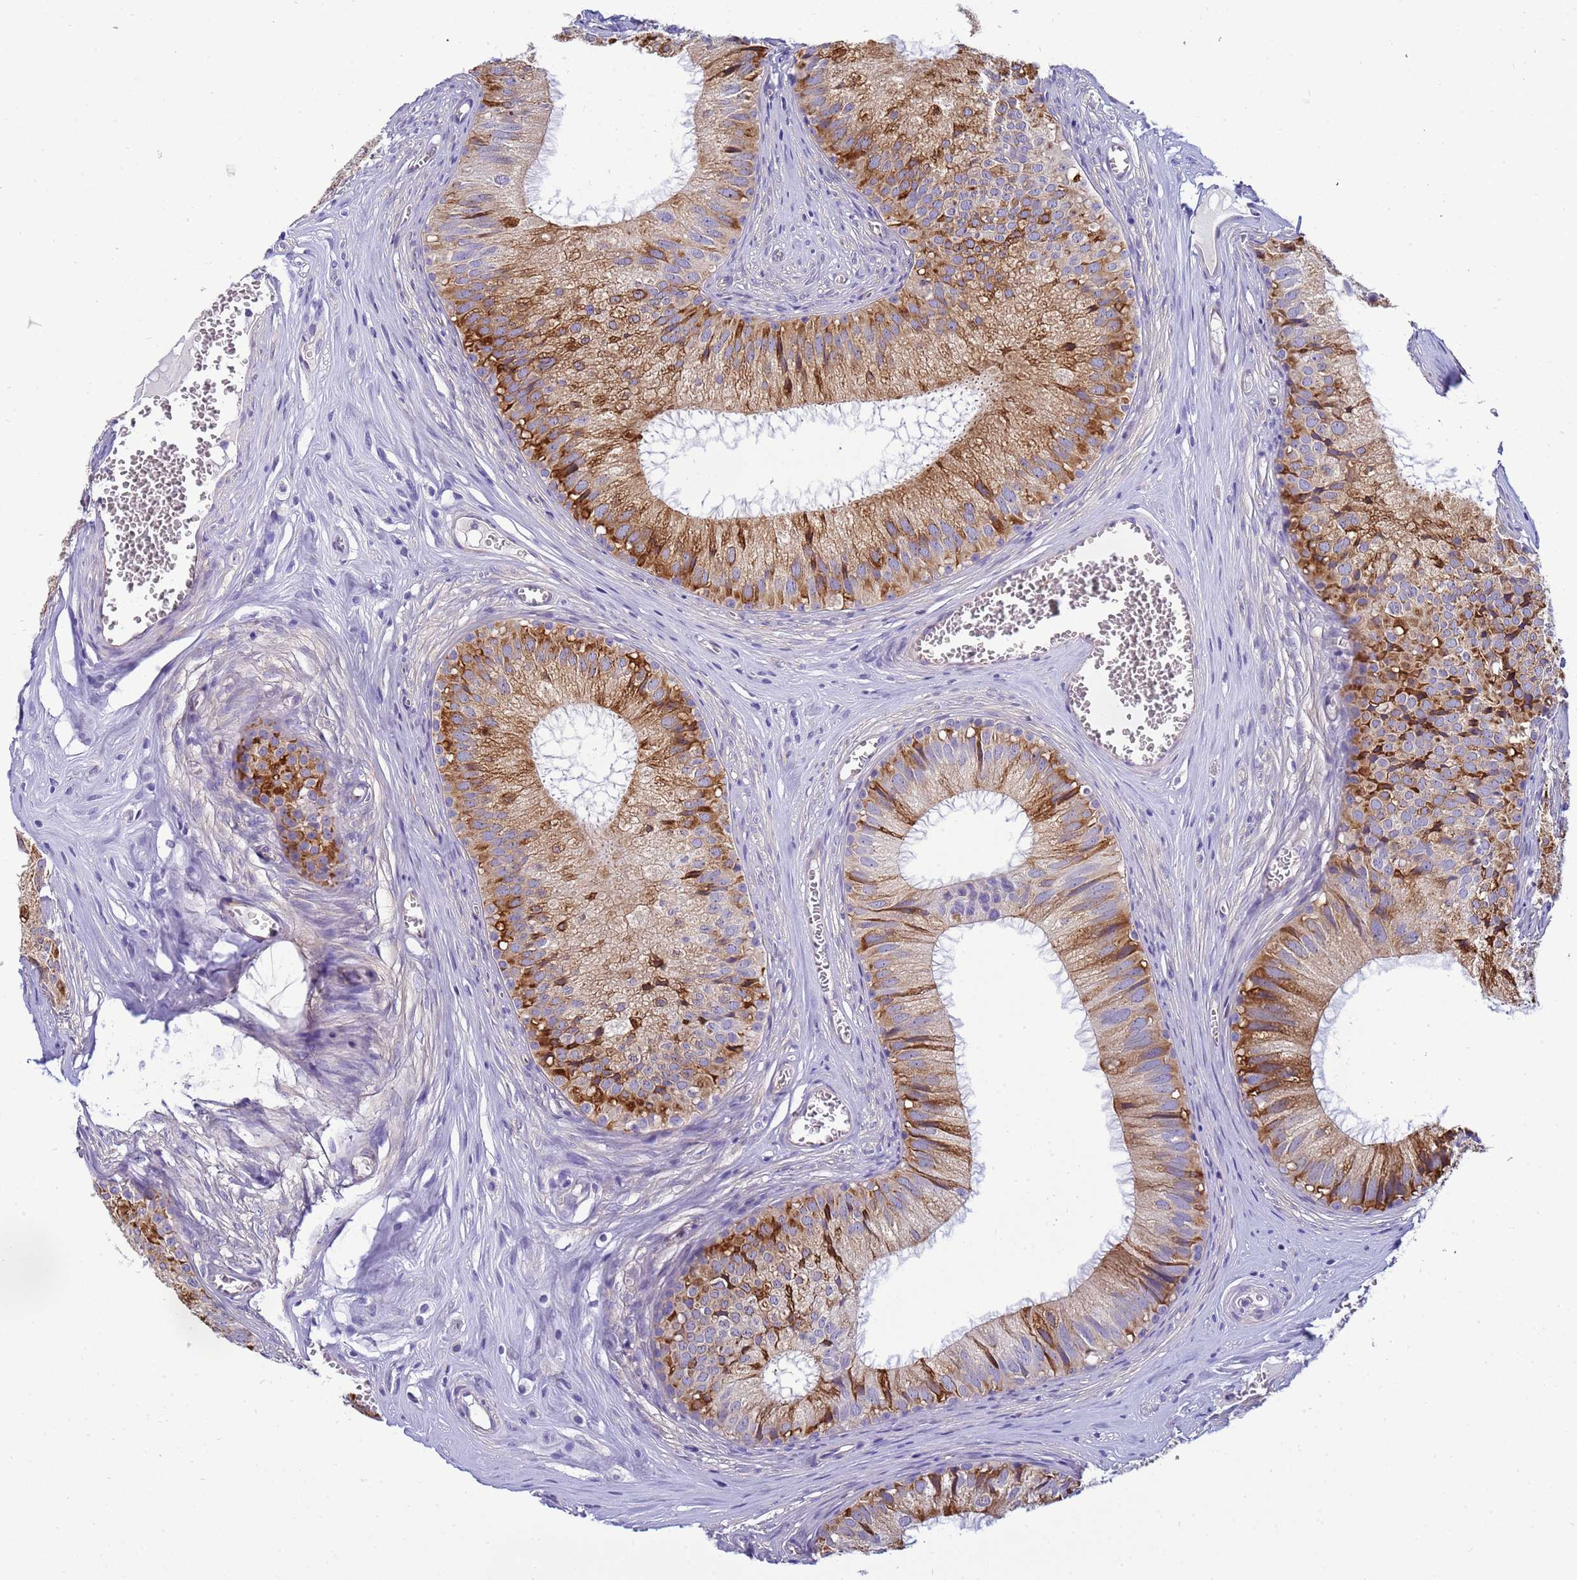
{"staining": {"intensity": "moderate", "quantity": "25%-75%", "location": "cytoplasmic/membranous"}, "tissue": "epididymis", "cell_type": "Glandular cells", "image_type": "normal", "snomed": [{"axis": "morphology", "description": "Normal tissue, NOS"}, {"axis": "topography", "description": "Epididymis"}], "caption": "Immunohistochemistry (IHC) histopathology image of normal epididymis: epididymis stained using immunohistochemistry (IHC) shows medium levels of moderate protein expression localized specifically in the cytoplasmic/membranous of glandular cells, appearing as a cytoplasmic/membranous brown color.", "gene": "TRPC6", "patient": {"sex": "male", "age": 36}}